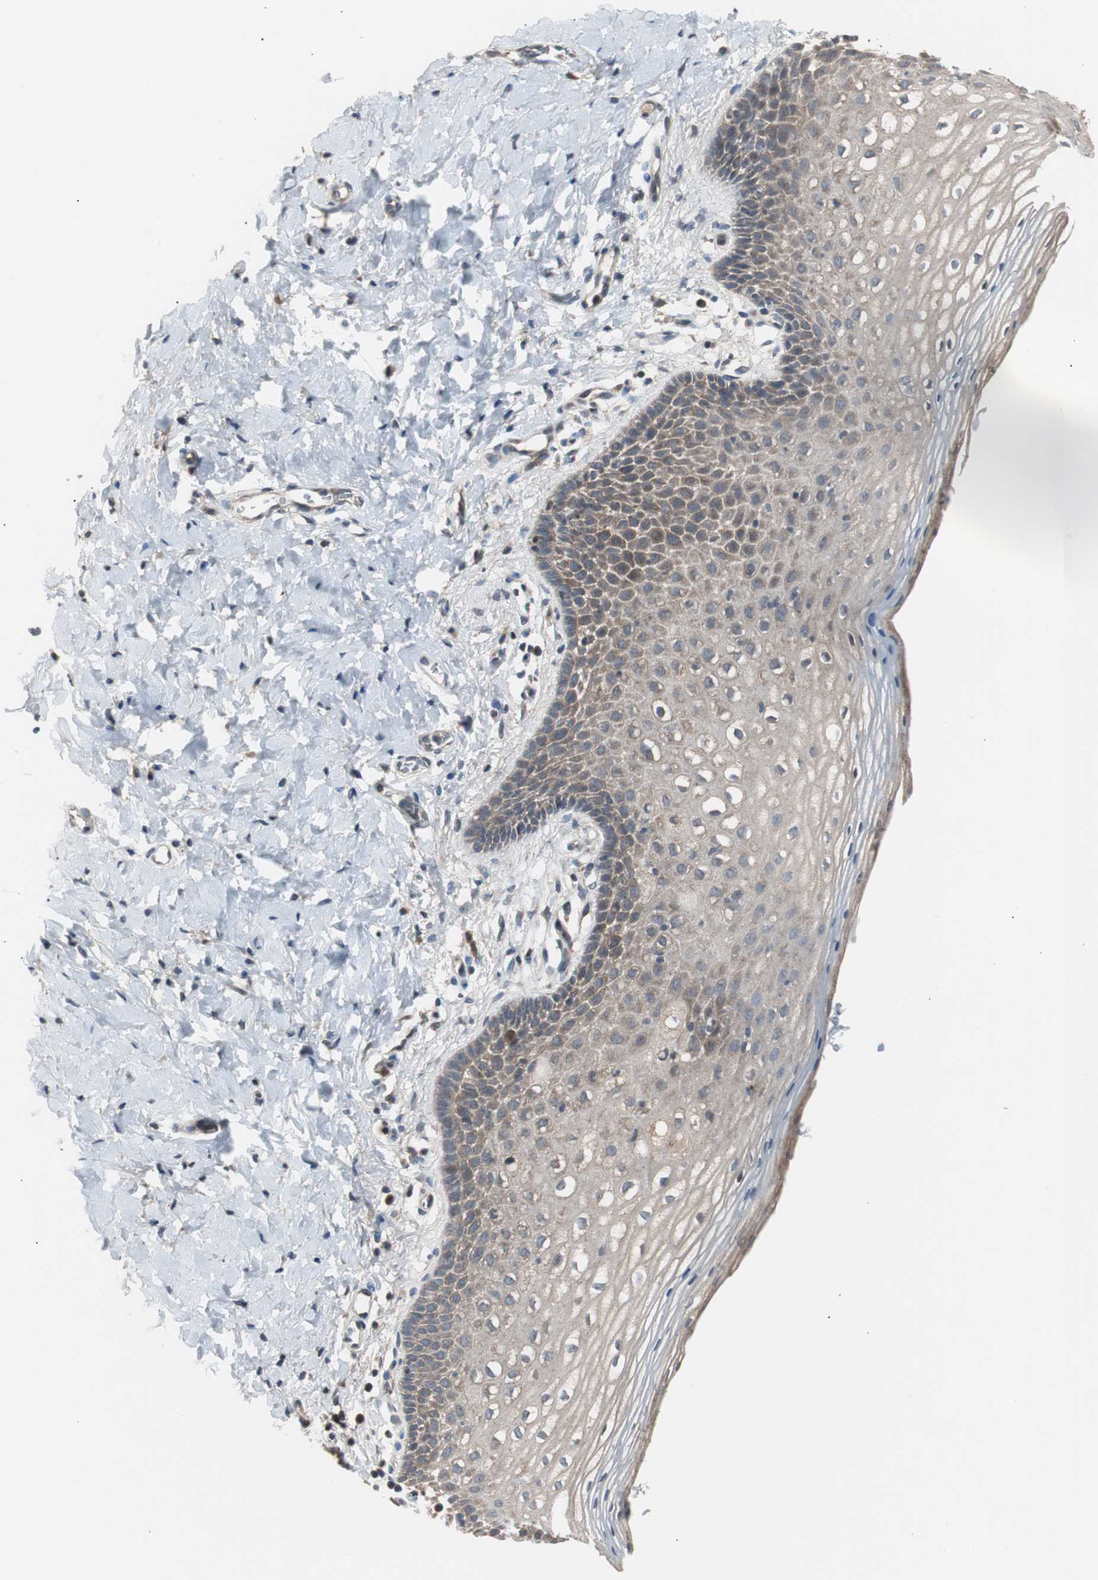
{"staining": {"intensity": "weak", "quantity": "25%-75%", "location": "cytoplasmic/membranous"}, "tissue": "vagina", "cell_type": "Squamous epithelial cells", "image_type": "normal", "snomed": [{"axis": "morphology", "description": "Normal tissue, NOS"}, {"axis": "topography", "description": "Vagina"}], "caption": "A brown stain labels weak cytoplasmic/membranous expression of a protein in squamous epithelial cells of normal human vagina. (Brightfield microscopy of DAB IHC at high magnification).", "gene": "ZMPSTE24", "patient": {"sex": "female", "age": 55}}